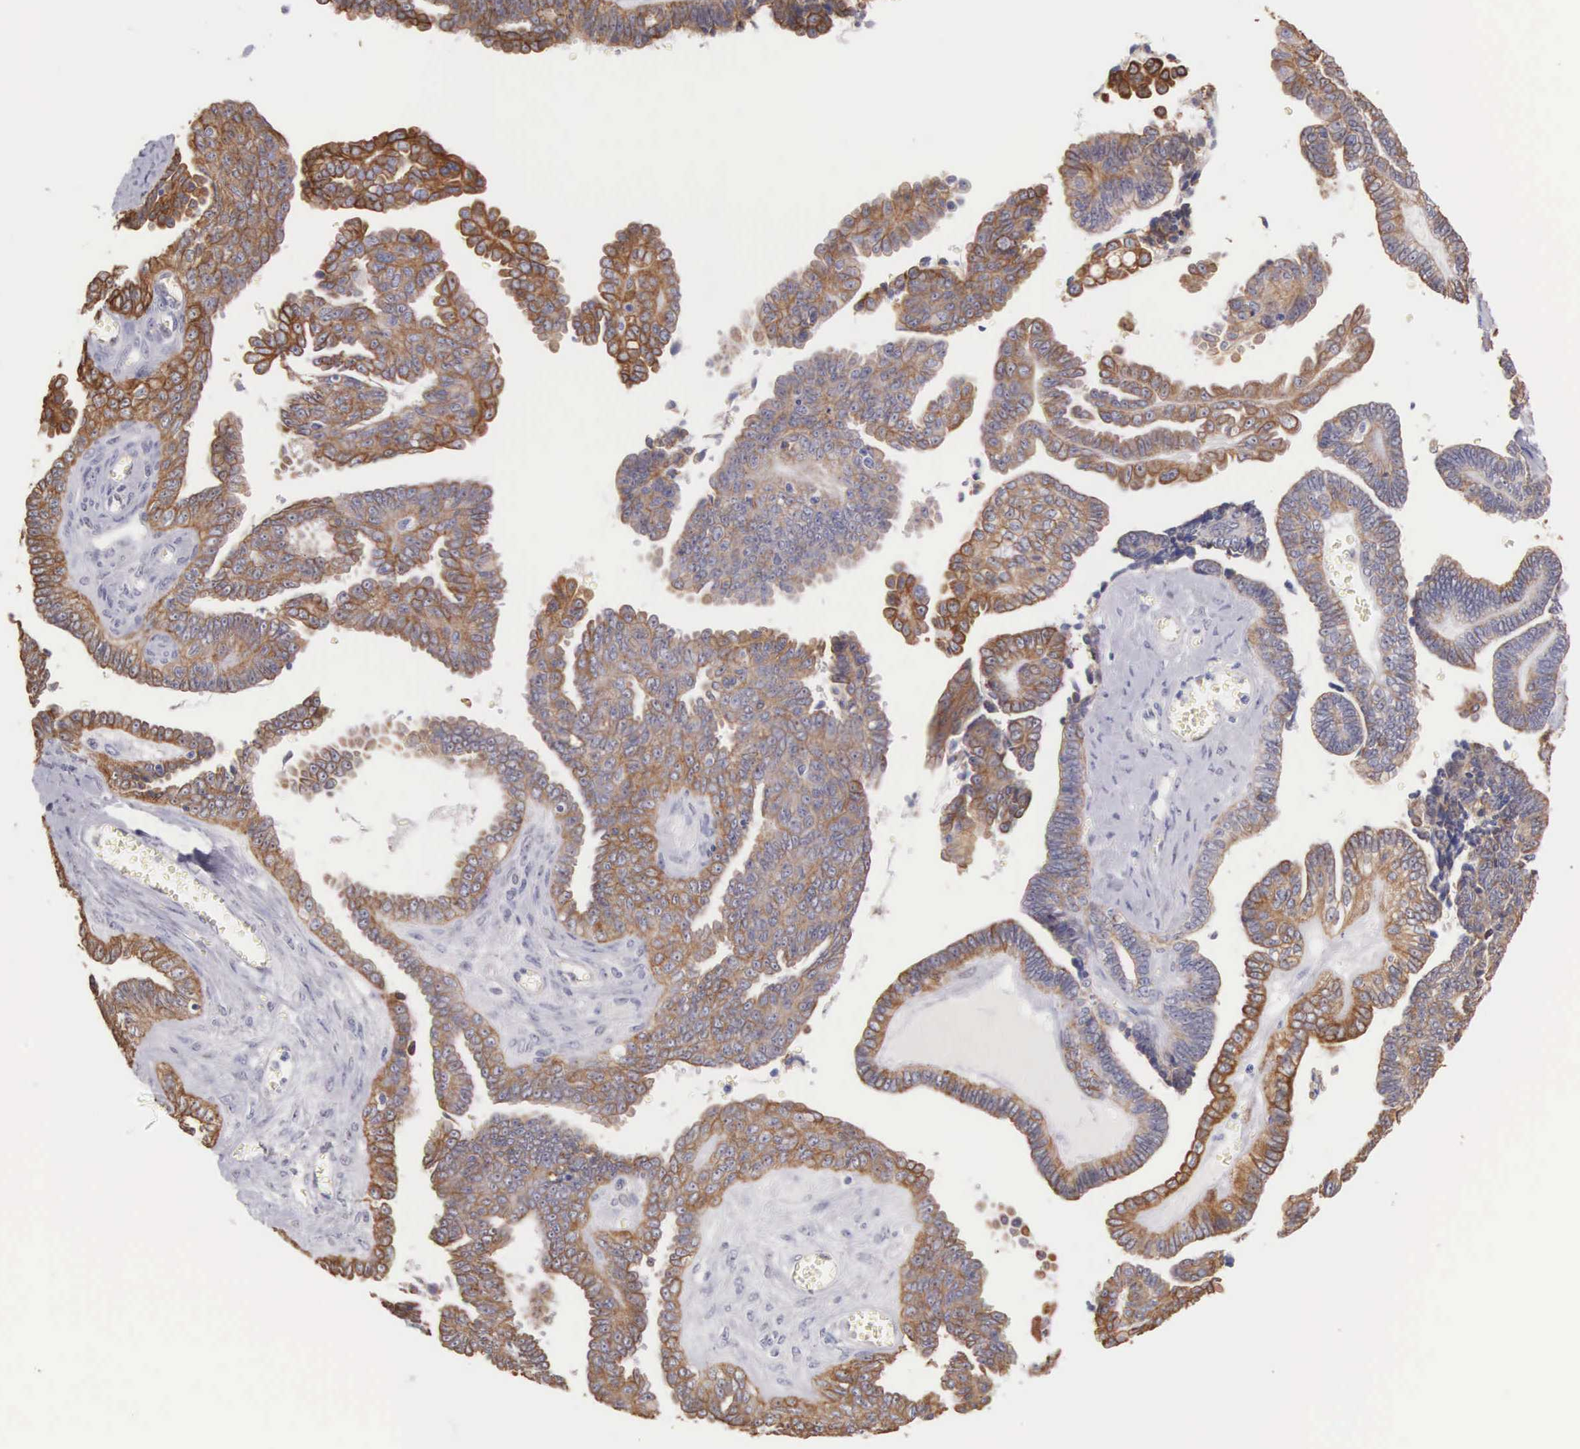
{"staining": {"intensity": "moderate", "quantity": ">75%", "location": "cytoplasmic/membranous"}, "tissue": "ovarian cancer", "cell_type": "Tumor cells", "image_type": "cancer", "snomed": [{"axis": "morphology", "description": "Cystadenocarcinoma, serous, NOS"}, {"axis": "topography", "description": "Ovary"}], "caption": "This photomicrograph shows immunohistochemistry staining of ovarian cancer (serous cystadenocarcinoma), with medium moderate cytoplasmic/membranous staining in about >75% of tumor cells.", "gene": "PIR", "patient": {"sex": "female", "age": 71}}